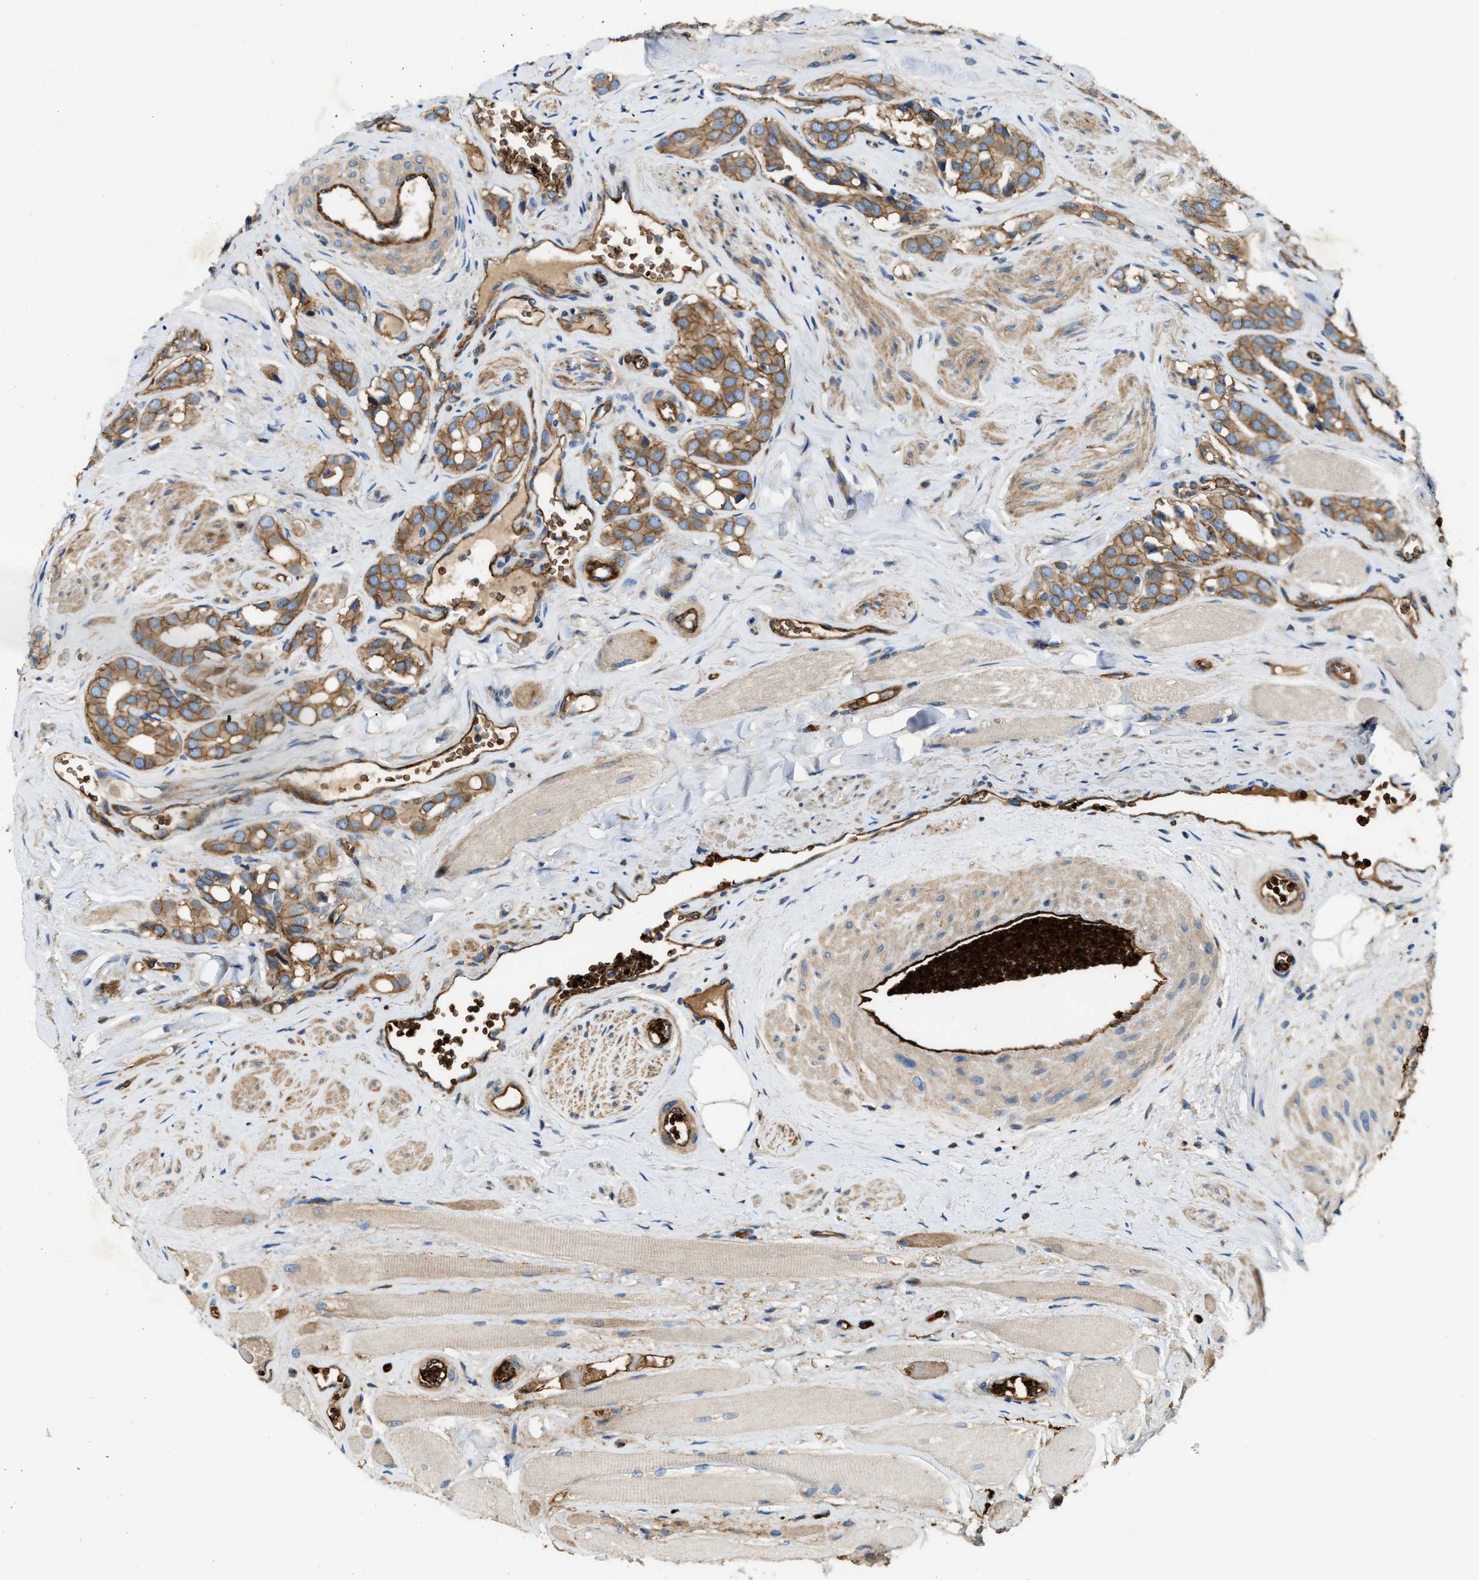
{"staining": {"intensity": "moderate", "quantity": ">75%", "location": "cytoplasmic/membranous"}, "tissue": "prostate cancer", "cell_type": "Tumor cells", "image_type": "cancer", "snomed": [{"axis": "morphology", "description": "Adenocarcinoma, High grade"}, {"axis": "topography", "description": "Prostate"}], "caption": "Prostate cancer (adenocarcinoma (high-grade)) stained for a protein (brown) reveals moderate cytoplasmic/membranous positive expression in approximately >75% of tumor cells.", "gene": "ERC1", "patient": {"sex": "male", "age": 52}}